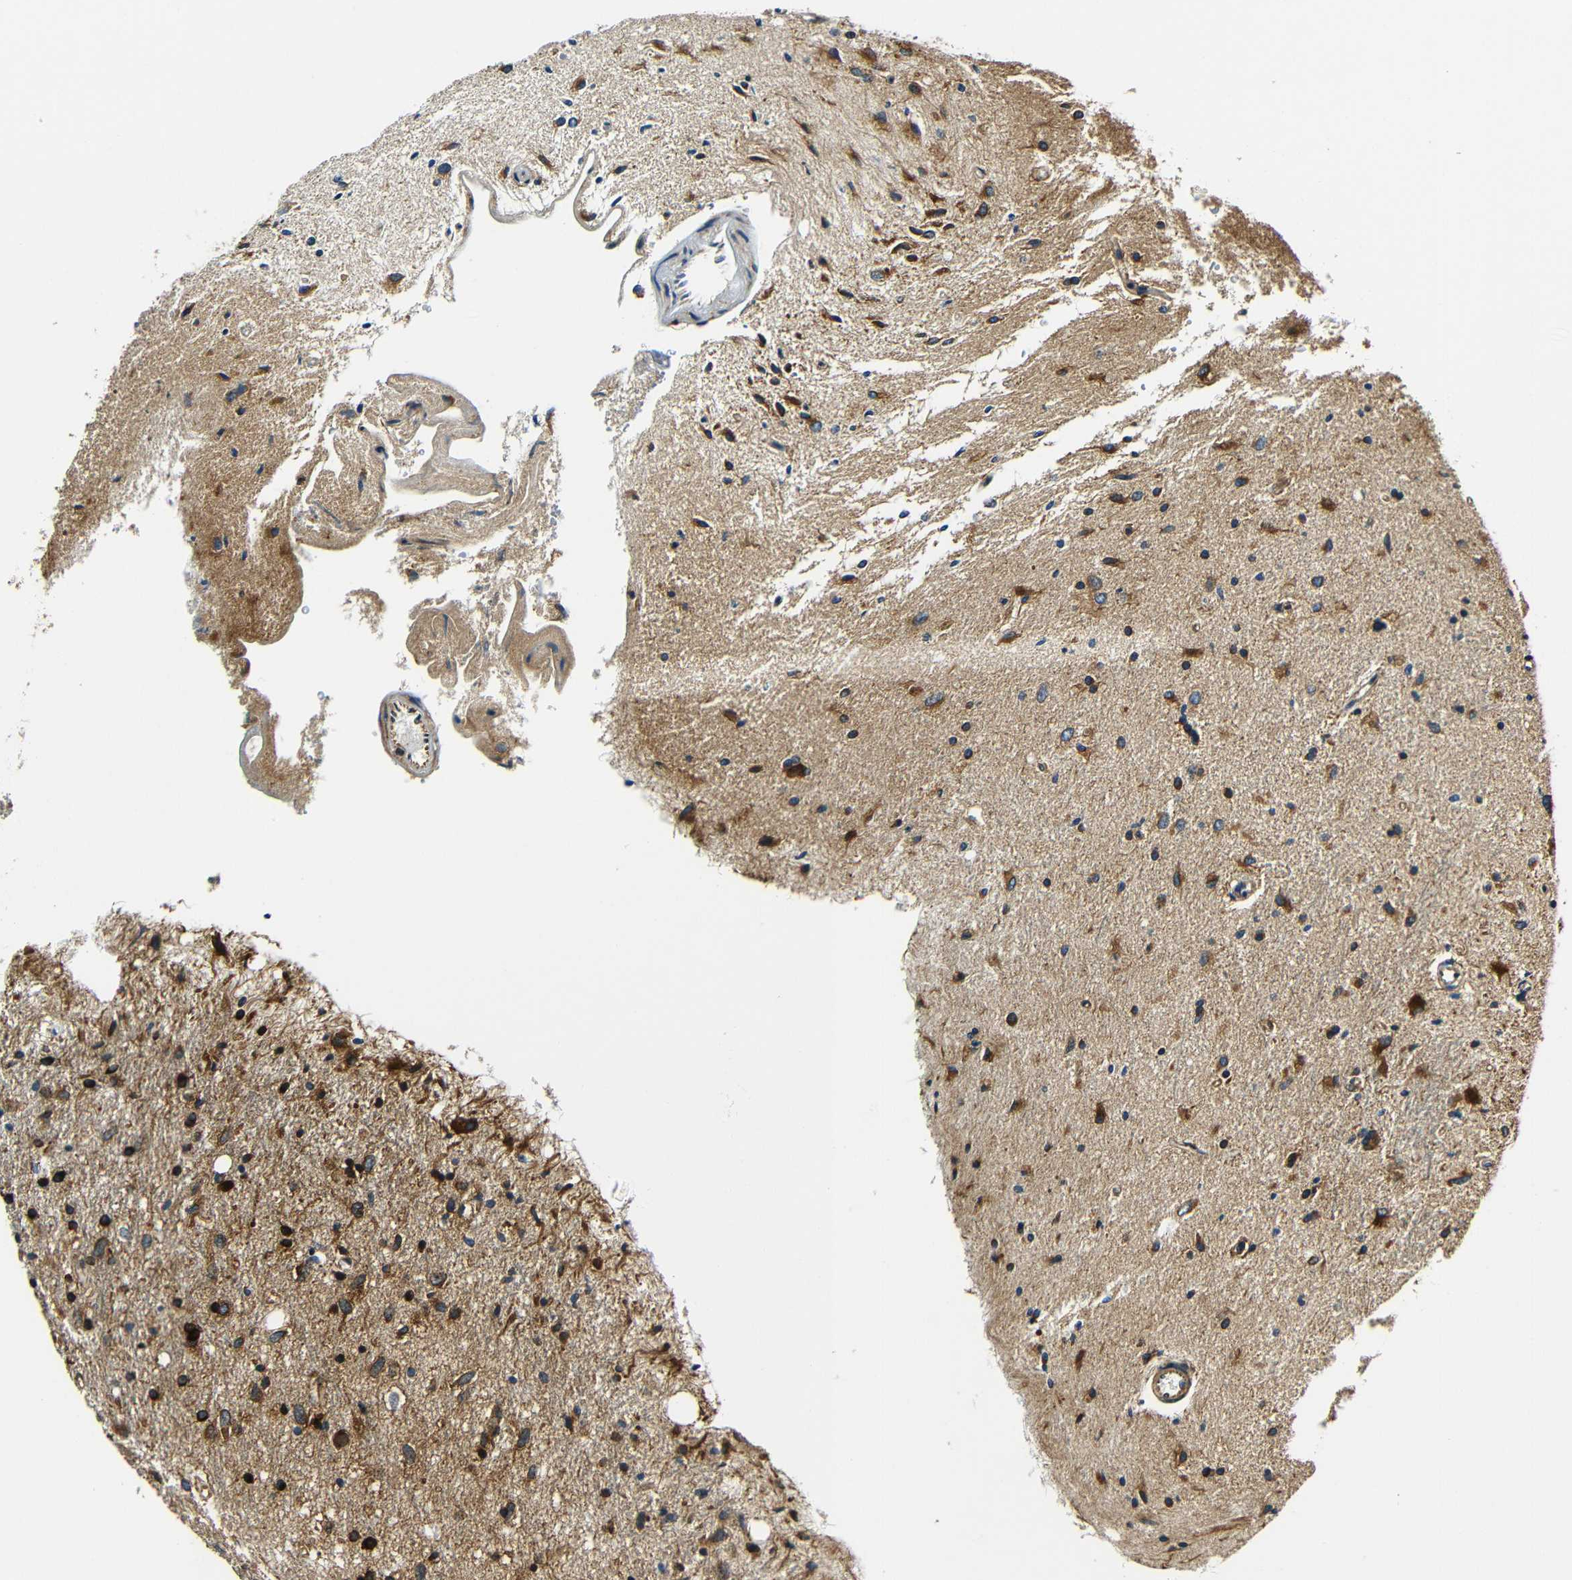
{"staining": {"intensity": "strong", "quantity": ">75%", "location": "cytoplasmic/membranous"}, "tissue": "glioma", "cell_type": "Tumor cells", "image_type": "cancer", "snomed": [{"axis": "morphology", "description": "Glioma, malignant, Low grade"}, {"axis": "topography", "description": "Brain"}], "caption": "Human low-grade glioma (malignant) stained with a protein marker demonstrates strong staining in tumor cells.", "gene": "VAPB", "patient": {"sex": "male", "age": 77}}